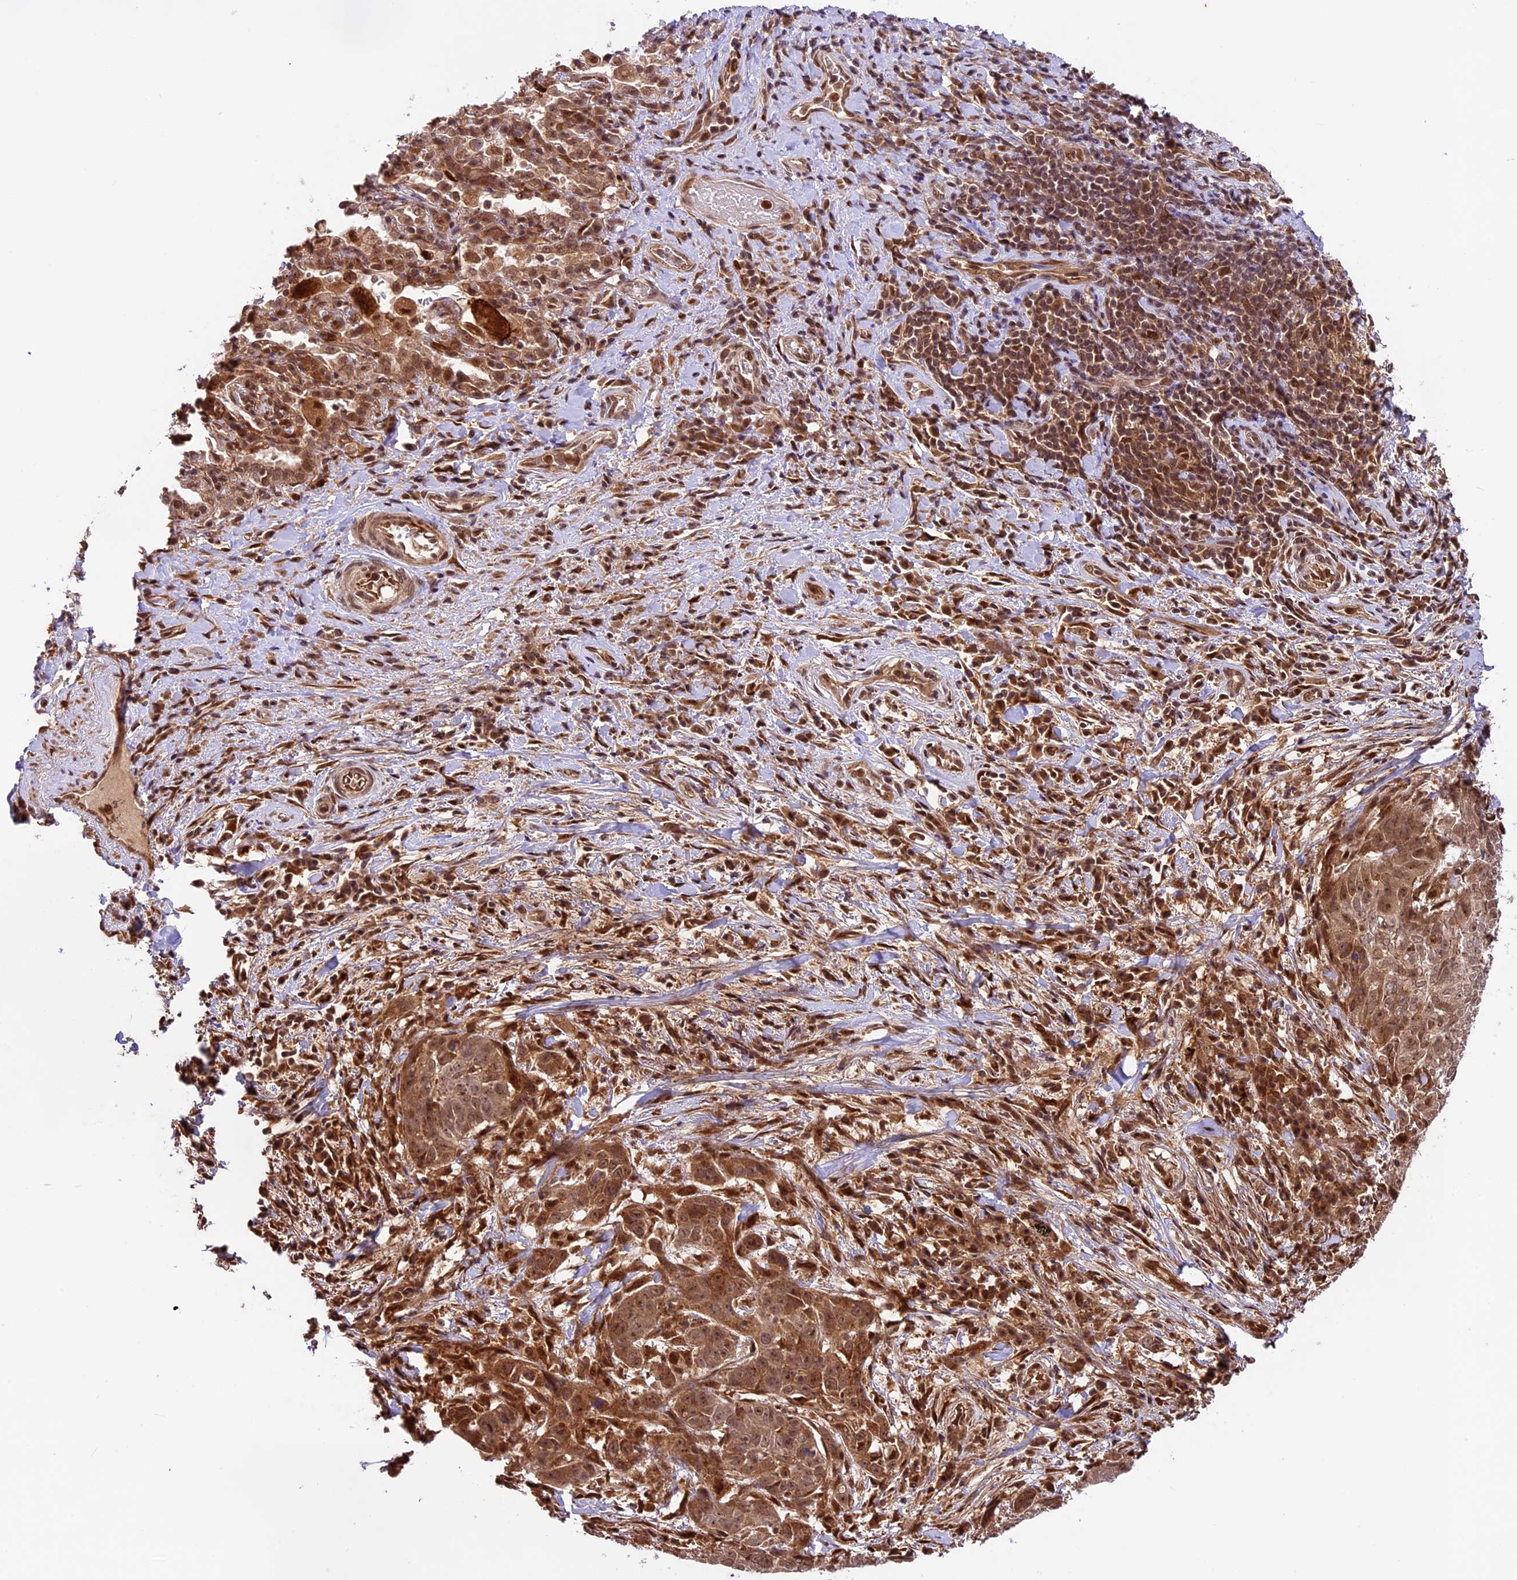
{"staining": {"intensity": "moderate", "quantity": ">75%", "location": "nuclear"}, "tissue": "adipose tissue", "cell_type": "Adipocytes", "image_type": "normal", "snomed": [{"axis": "morphology", "description": "Normal tissue, NOS"}, {"axis": "morphology", "description": "Squamous cell carcinoma, NOS"}, {"axis": "topography", "description": "Bronchus"}, {"axis": "topography", "description": "Lung"}], "caption": "Immunohistochemical staining of normal adipose tissue exhibits moderate nuclear protein positivity in about >75% of adipocytes. Nuclei are stained in blue.", "gene": "DHX38", "patient": {"sex": "male", "age": 64}}